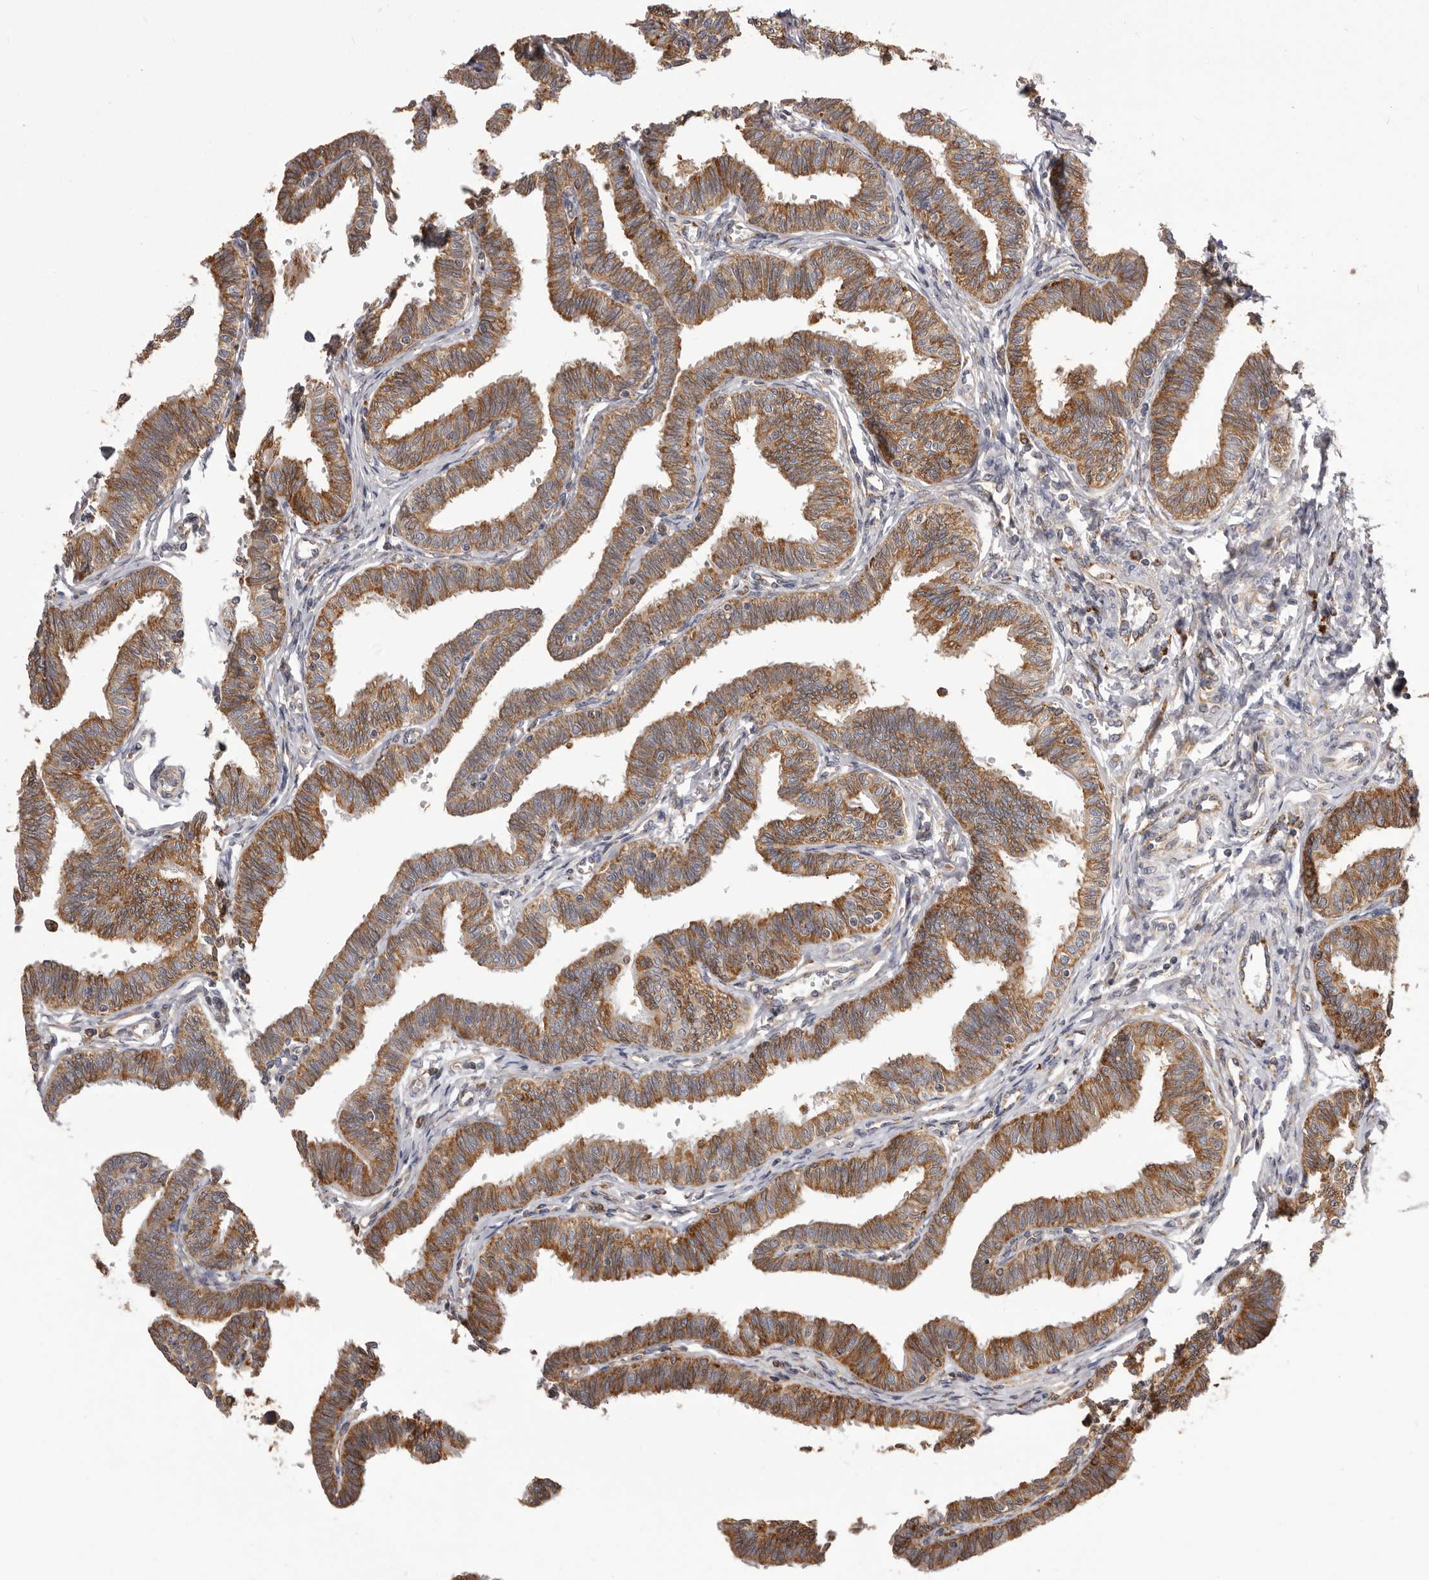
{"staining": {"intensity": "strong", "quantity": ">75%", "location": "cytoplasmic/membranous"}, "tissue": "fallopian tube", "cell_type": "Glandular cells", "image_type": "normal", "snomed": [{"axis": "morphology", "description": "Normal tissue, NOS"}, {"axis": "topography", "description": "Fallopian tube"}, {"axis": "topography", "description": "Ovary"}], "caption": "Immunohistochemistry (IHC) (DAB (3,3'-diaminobenzidine)) staining of normal human fallopian tube shows strong cytoplasmic/membranous protein positivity in approximately >75% of glandular cells.", "gene": "QRSL1", "patient": {"sex": "female", "age": 23}}